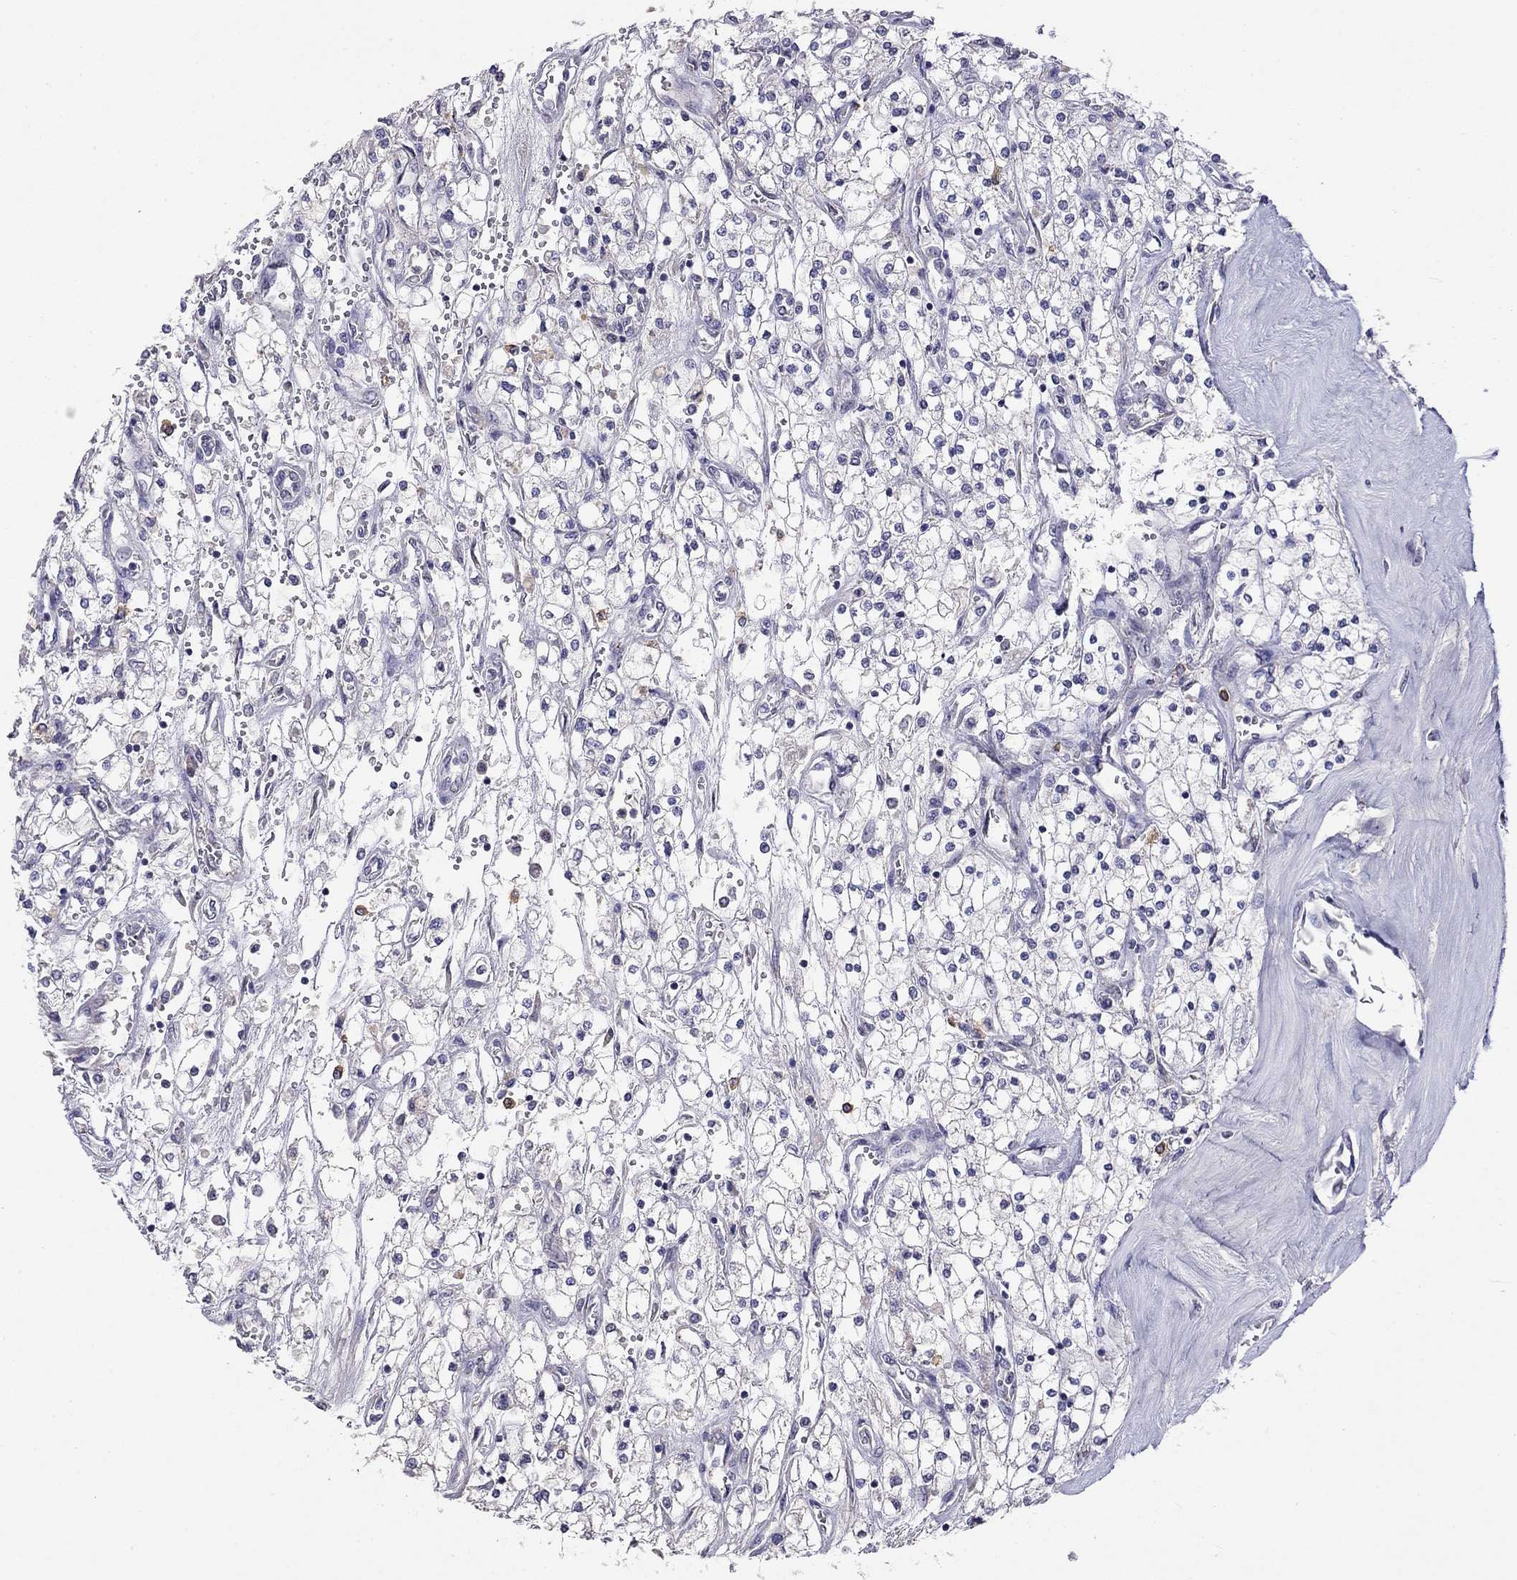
{"staining": {"intensity": "negative", "quantity": "none", "location": "none"}, "tissue": "renal cancer", "cell_type": "Tumor cells", "image_type": "cancer", "snomed": [{"axis": "morphology", "description": "Adenocarcinoma, NOS"}, {"axis": "topography", "description": "Kidney"}], "caption": "The micrograph displays no significant positivity in tumor cells of renal cancer.", "gene": "WNK3", "patient": {"sex": "male", "age": 80}}